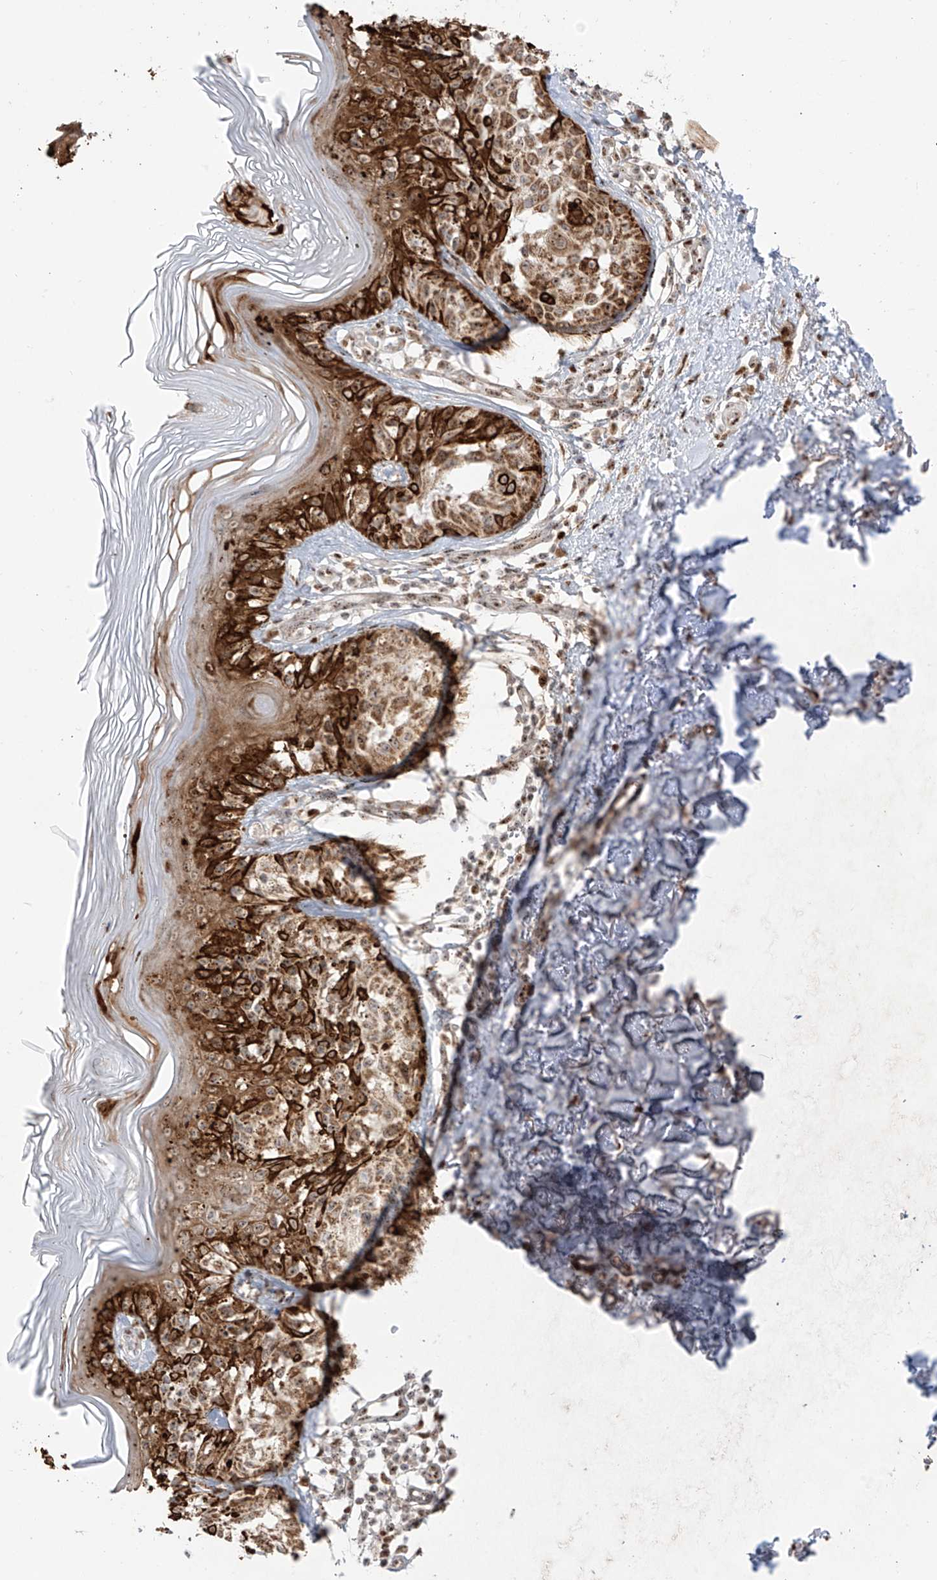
{"staining": {"intensity": "moderate", "quantity": ">75%", "location": "cytoplasmic/membranous,nuclear"}, "tissue": "melanoma", "cell_type": "Tumor cells", "image_type": "cancer", "snomed": [{"axis": "morphology", "description": "Malignant melanoma, NOS"}, {"axis": "topography", "description": "Skin"}], "caption": "Malignant melanoma stained with IHC displays moderate cytoplasmic/membranous and nuclear positivity in about >75% of tumor cells.", "gene": "ZBTB8A", "patient": {"sex": "female", "age": 50}}